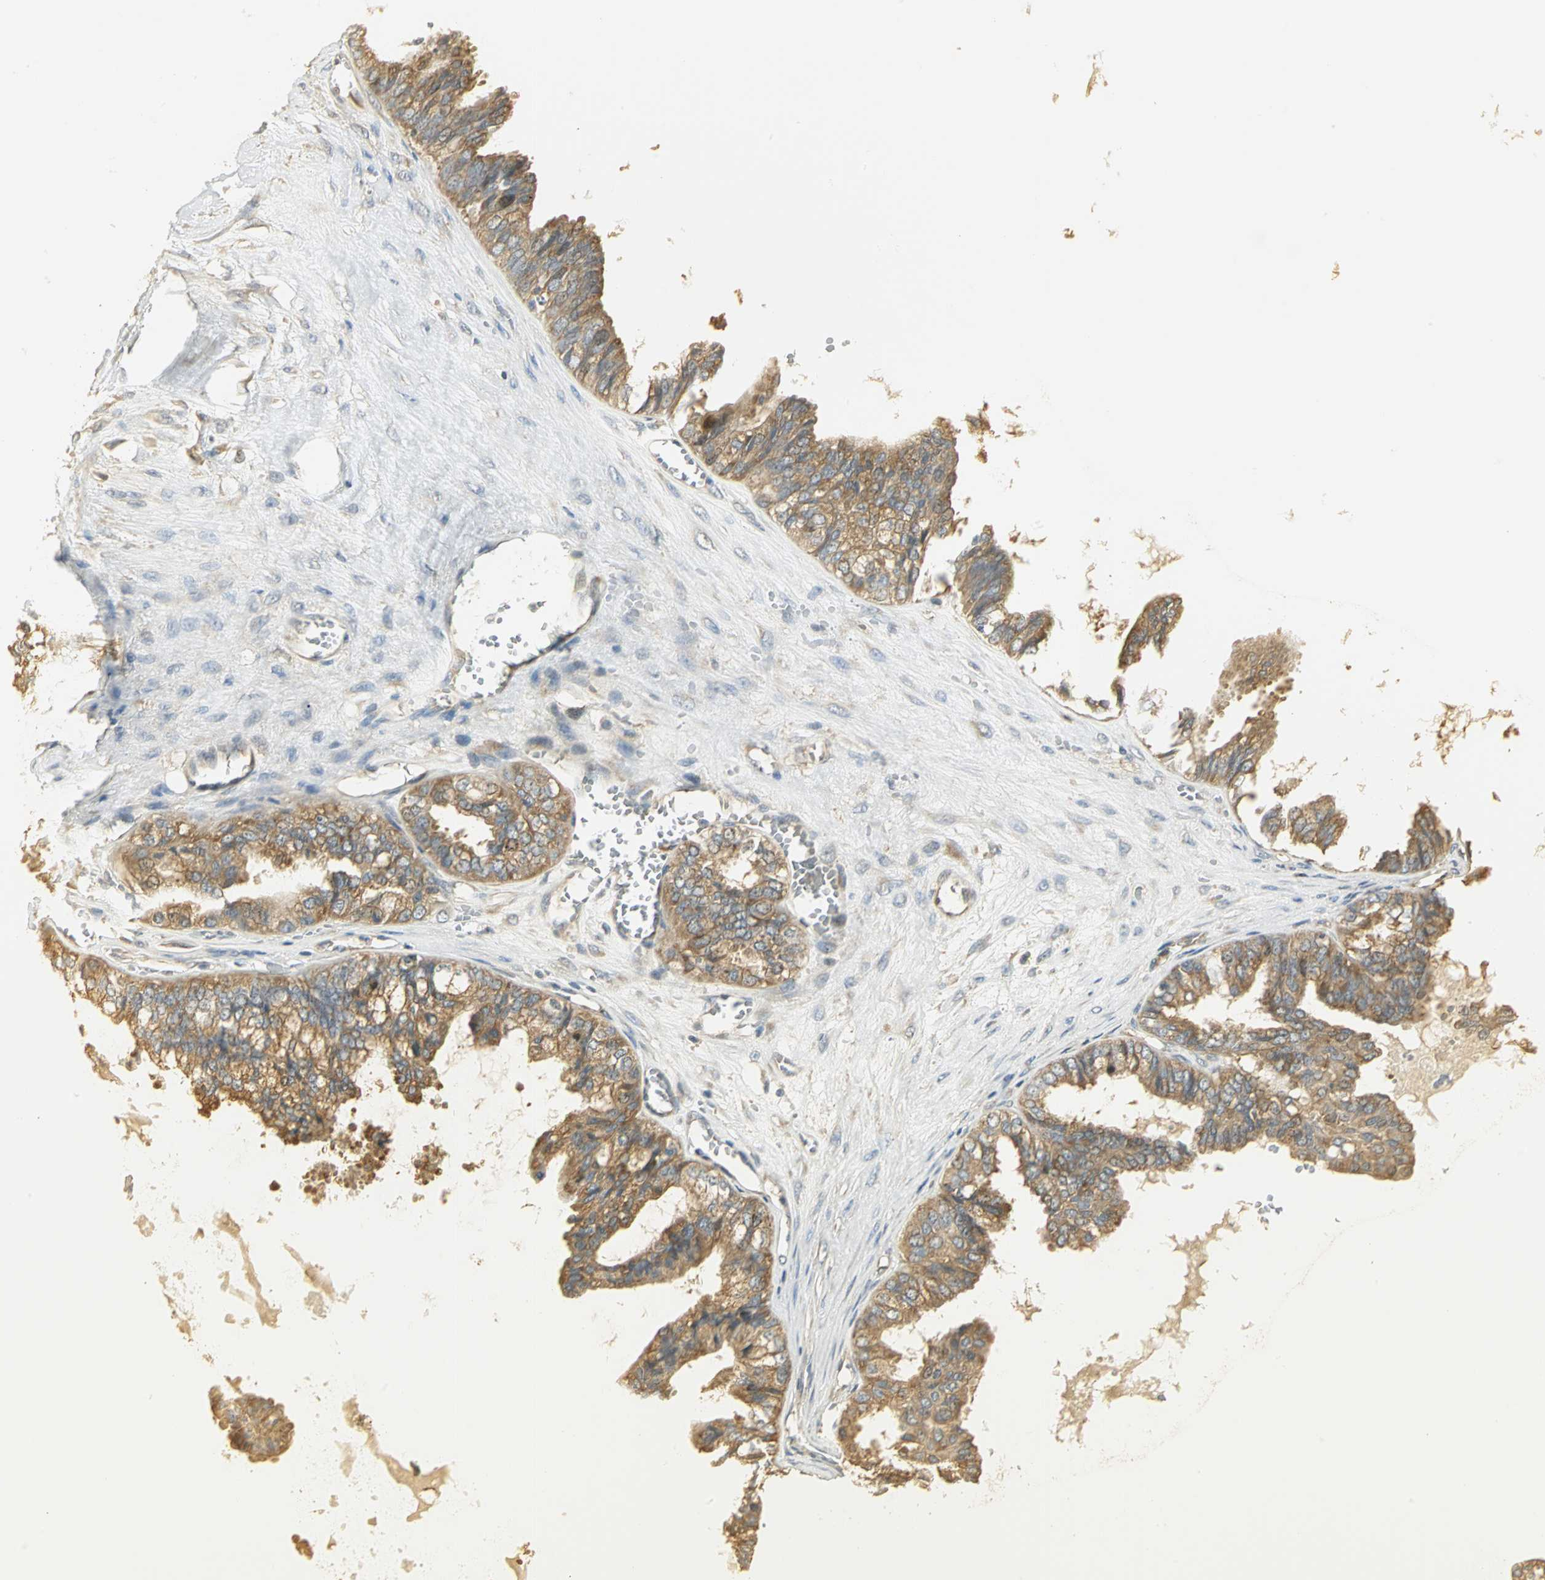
{"staining": {"intensity": "moderate", "quantity": ">75%", "location": "cytoplasmic/membranous"}, "tissue": "ovarian cancer", "cell_type": "Tumor cells", "image_type": "cancer", "snomed": [{"axis": "morphology", "description": "Carcinoma, NOS"}, {"axis": "morphology", "description": "Carcinoma, endometroid"}, {"axis": "topography", "description": "Ovary"}], "caption": "Brown immunohistochemical staining in ovarian cancer (endometroid carcinoma) shows moderate cytoplasmic/membranous staining in approximately >75% of tumor cells.", "gene": "RARS1", "patient": {"sex": "female", "age": 50}}